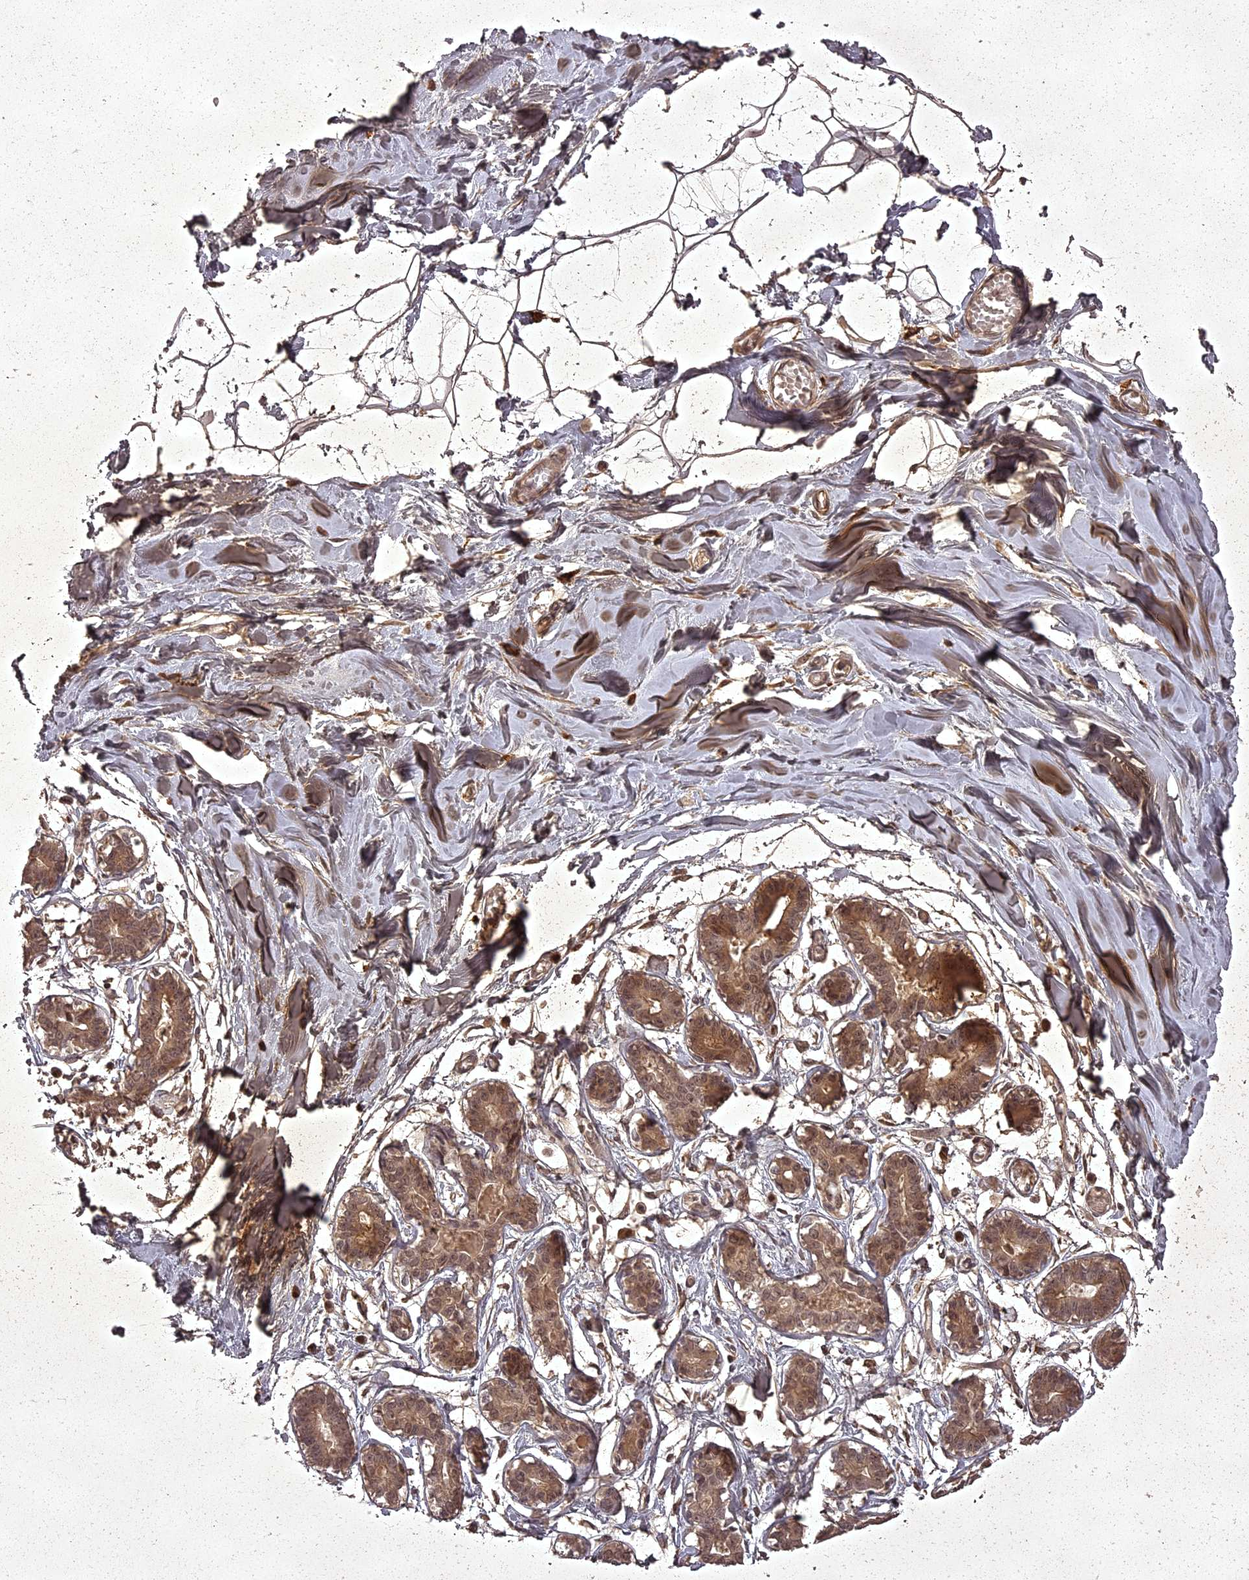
{"staining": {"intensity": "moderate", "quantity": ">75%", "location": "cytoplasmic/membranous"}, "tissue": "breast", "cell_type": "Adipocytes", "image_type": "normal", "snomed": [{"axis": "morphology", "description": "Normal tissue, NOS"}, {"axis": "topography", "description": "Breast"}], "caption": "DAB immunohistochemical staining of benign breast shows moderate cytoplasmic/membranous protein staining in about >75% of adipocytes. (Brightfield microscopy of DAB IHC at high magnification).", "gene": "ING5", "patient": {"sex": "female", "age": 27}}